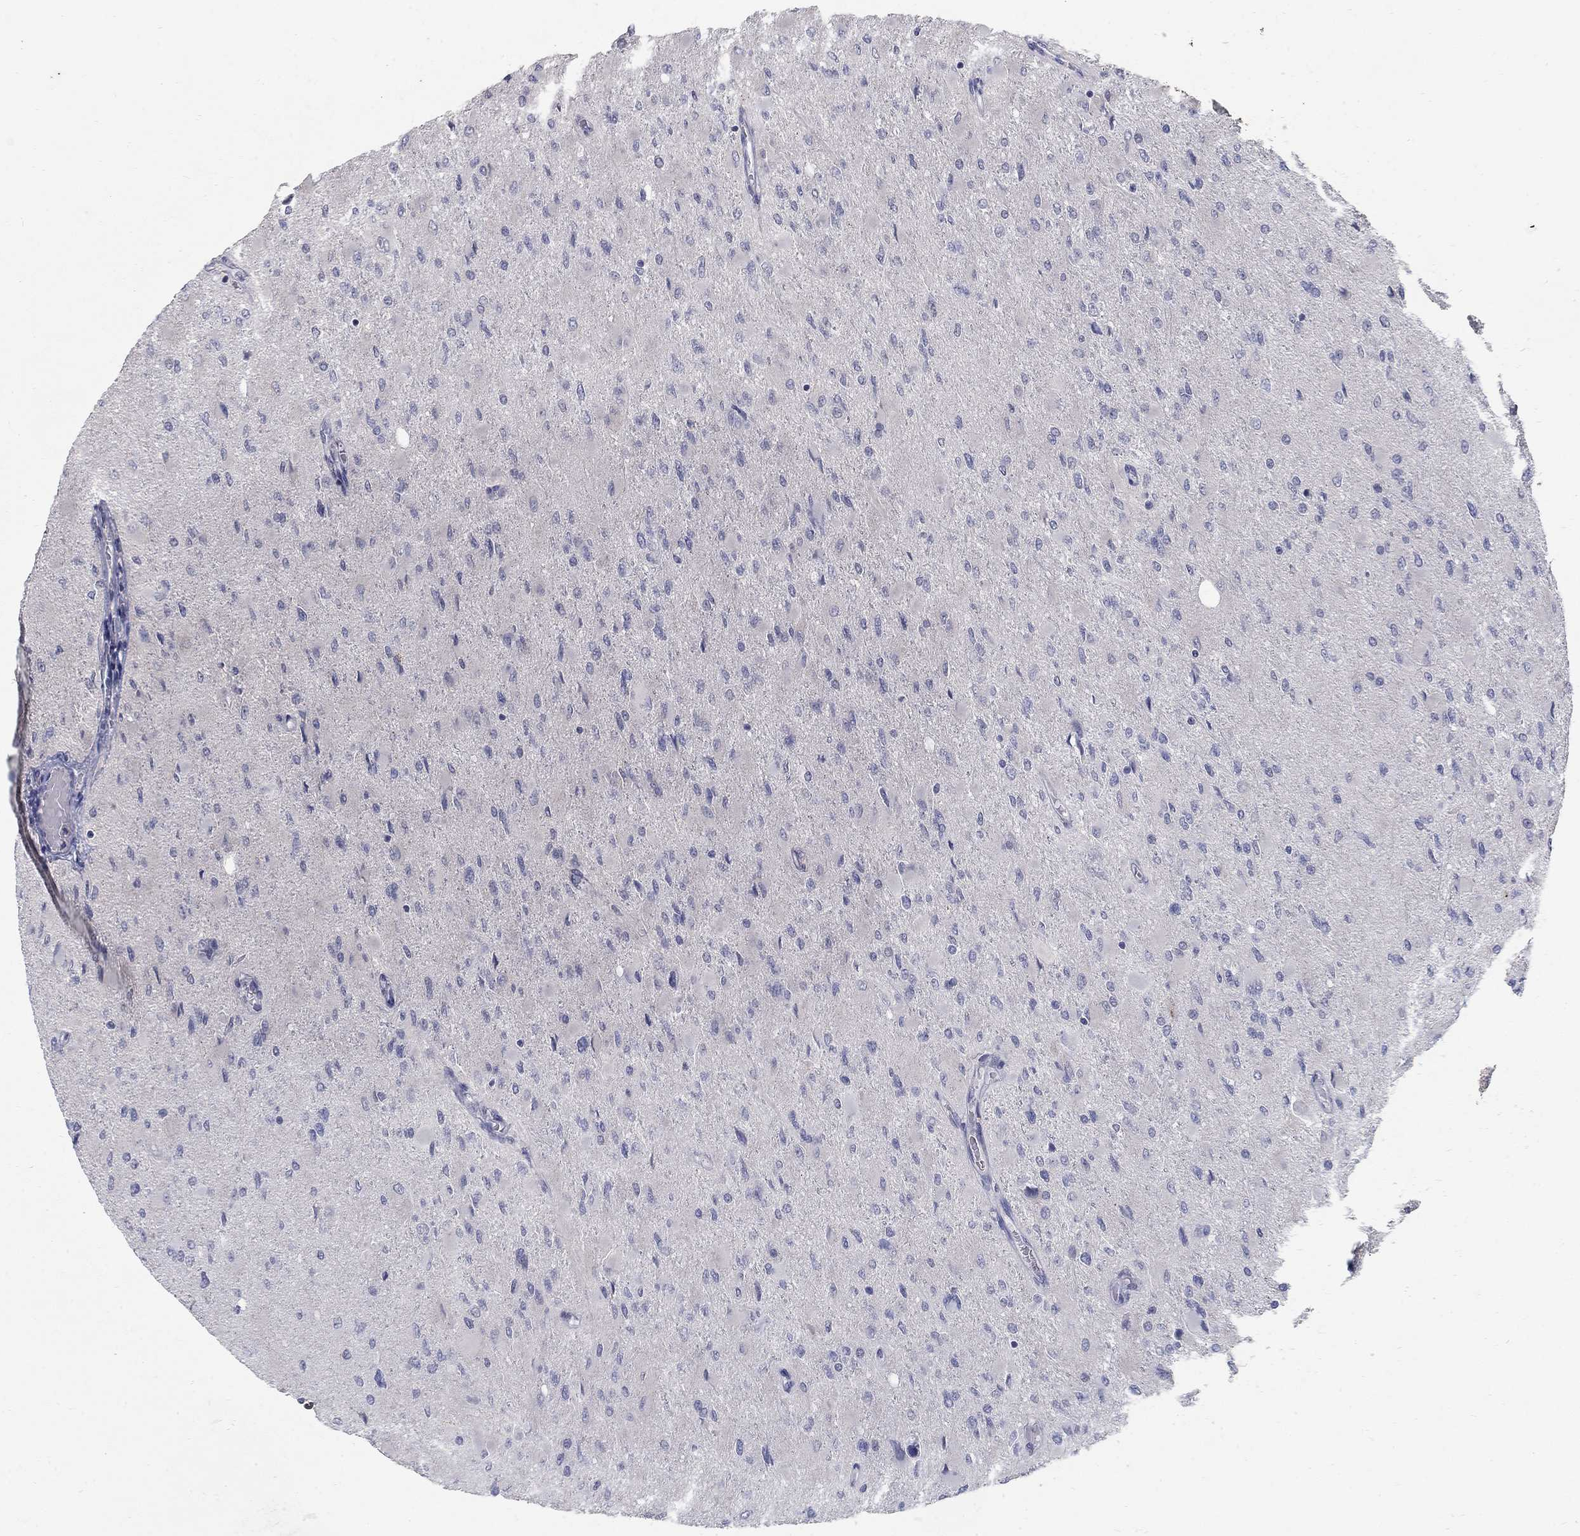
{"staining": {"intensity": "negative", "quantity": "none", "location": "none"}, "tissue": "glioma", "cell_type": "Tumor cells", "image_type": "cancer", "snomed": [{"axis": "morphology", "description": "Glioma, malignant, High grade"}, {"axis": "topography", "description": "Cerebral cortex"}], "caption": "Micrograph shows no protein expression in tumor cells of malignant glioma (high-grade) tissue.", "gene": "PANK3", "patient": {"sex": "female", "age": 36}}